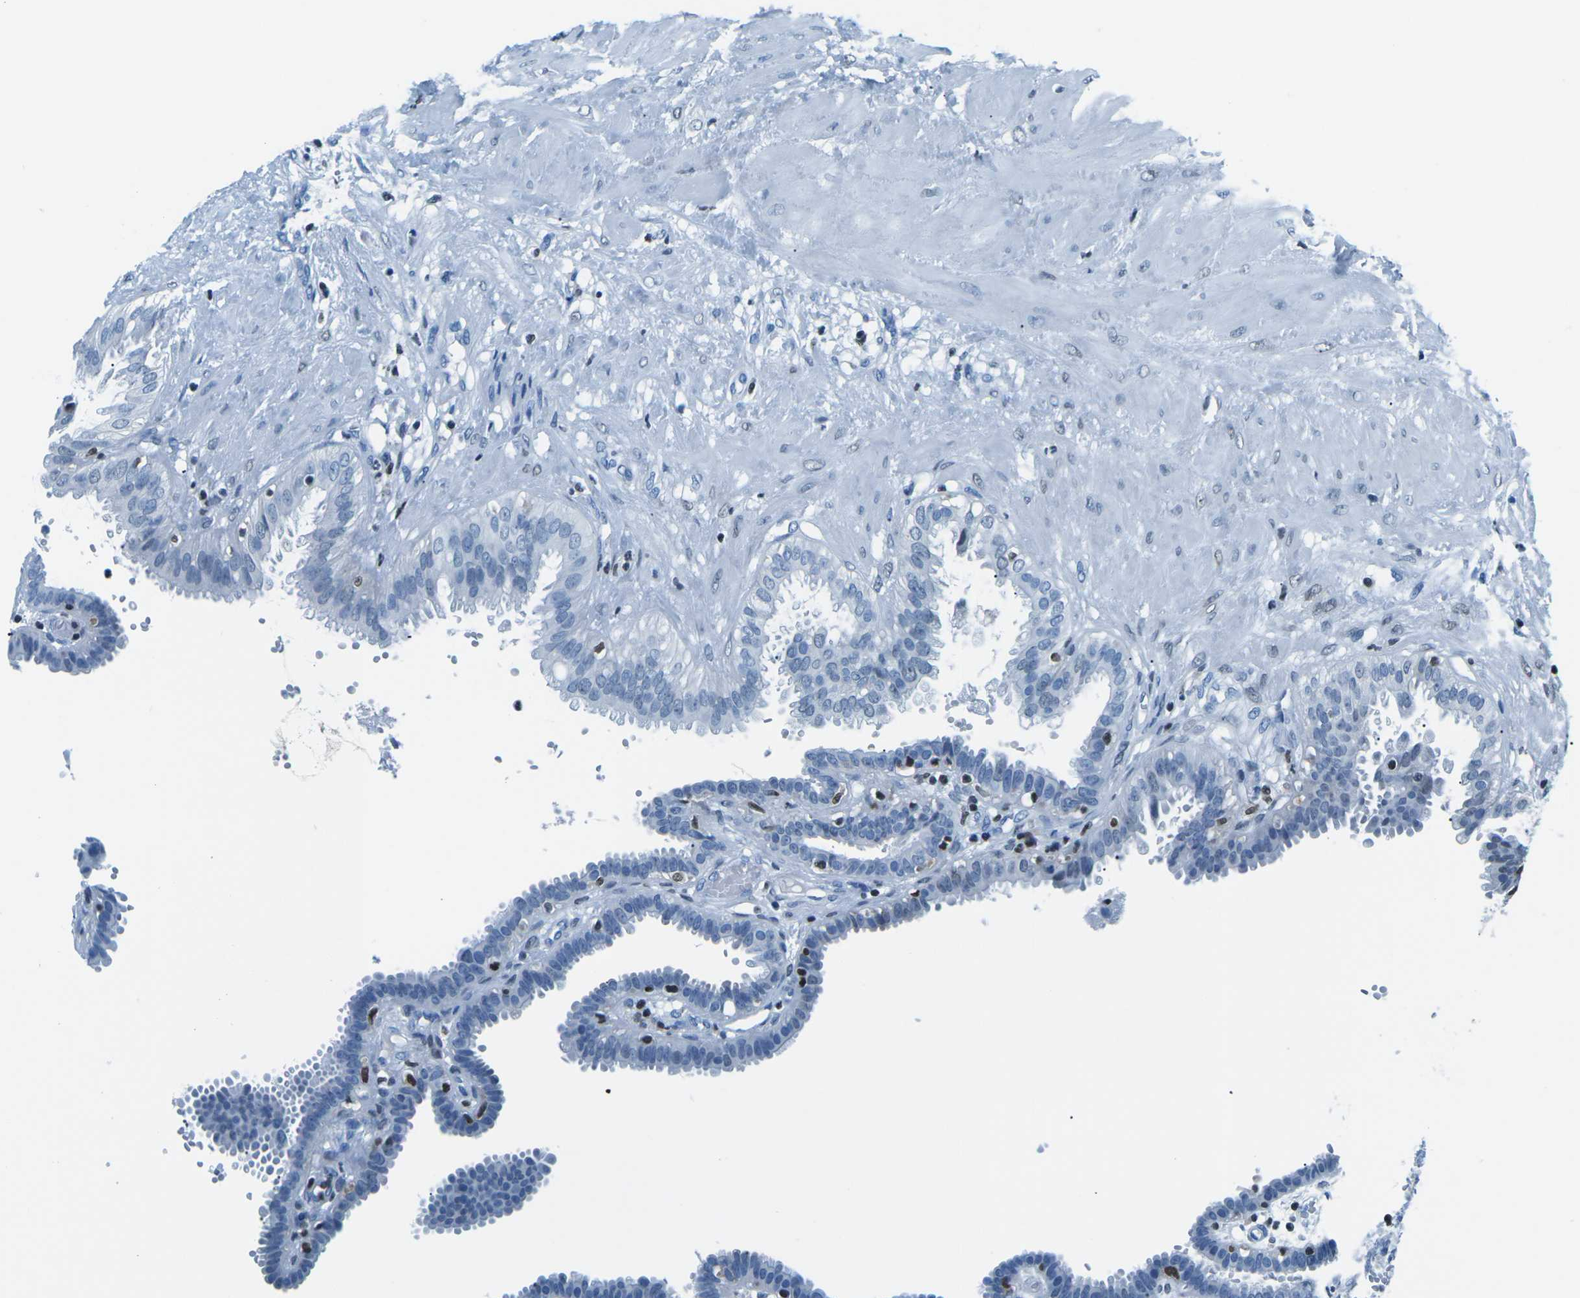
{"staining": {"intensity": "negative", "quantity": "none", "location": "none"}, "tissue": "fallopian tube", "cell_type": "Glandular cells", "image_type": "normal", "snomed": [{"axis": "morphology", "description": "Normal tissue, NOS"}, {"axis": "topography", "description": "Fallopian tube"}, {"axis": "topography", "description": "Placenta"}], "caption": "This is a micrograph of IHC staining of unremarkable fallopian tube, which shows no staining in glandular cells.", "gene": "CELF2", "patient": {"sex": "female", "age": 34}}